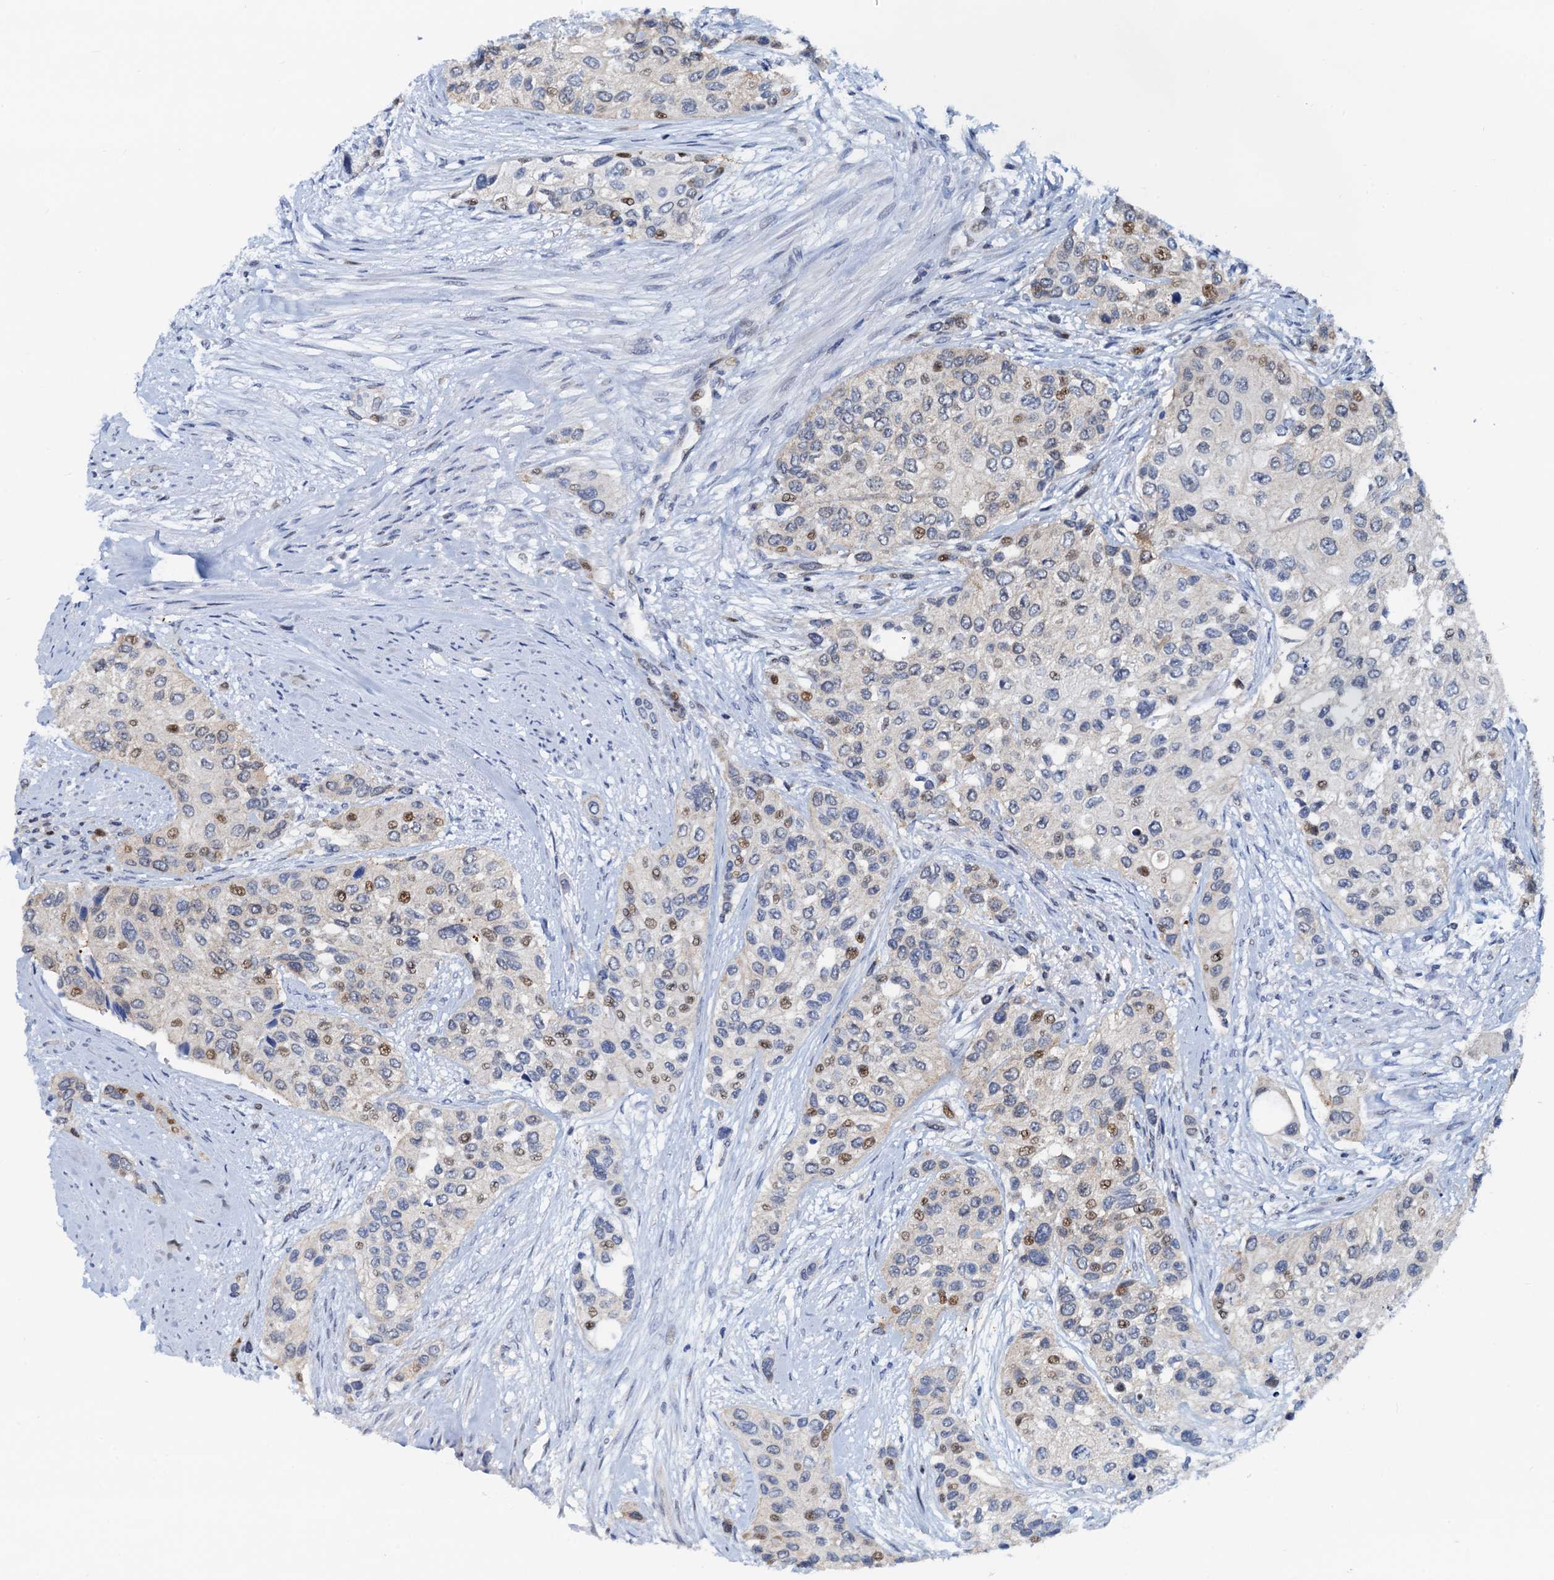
{"staining": {"intensity": "moderate", "quantity": "<25%", "location": "nuclear"}, "tissue": "urothelial cancer", "cell_type": "Tumor cells", "image_type": "cancer", "snomed": [{"axis": "morphology", "description": "Normal tissue, NOS"}, {"axis": "morphology", "description": "Urothelial carcinoma, High grade"}, {"axis": "topography", "description": "Vascular tissue"}, {"axis": "topography", "description": "Urinary bladder"}], "caption": "About <25% of tumor cells in human urothelial cancer demonstrate moderate nuclear protein staining as visualized by brown immunohistochemical staining.", "gene": "PTGES3", "patient": {"sex": "female", "age": 56}}